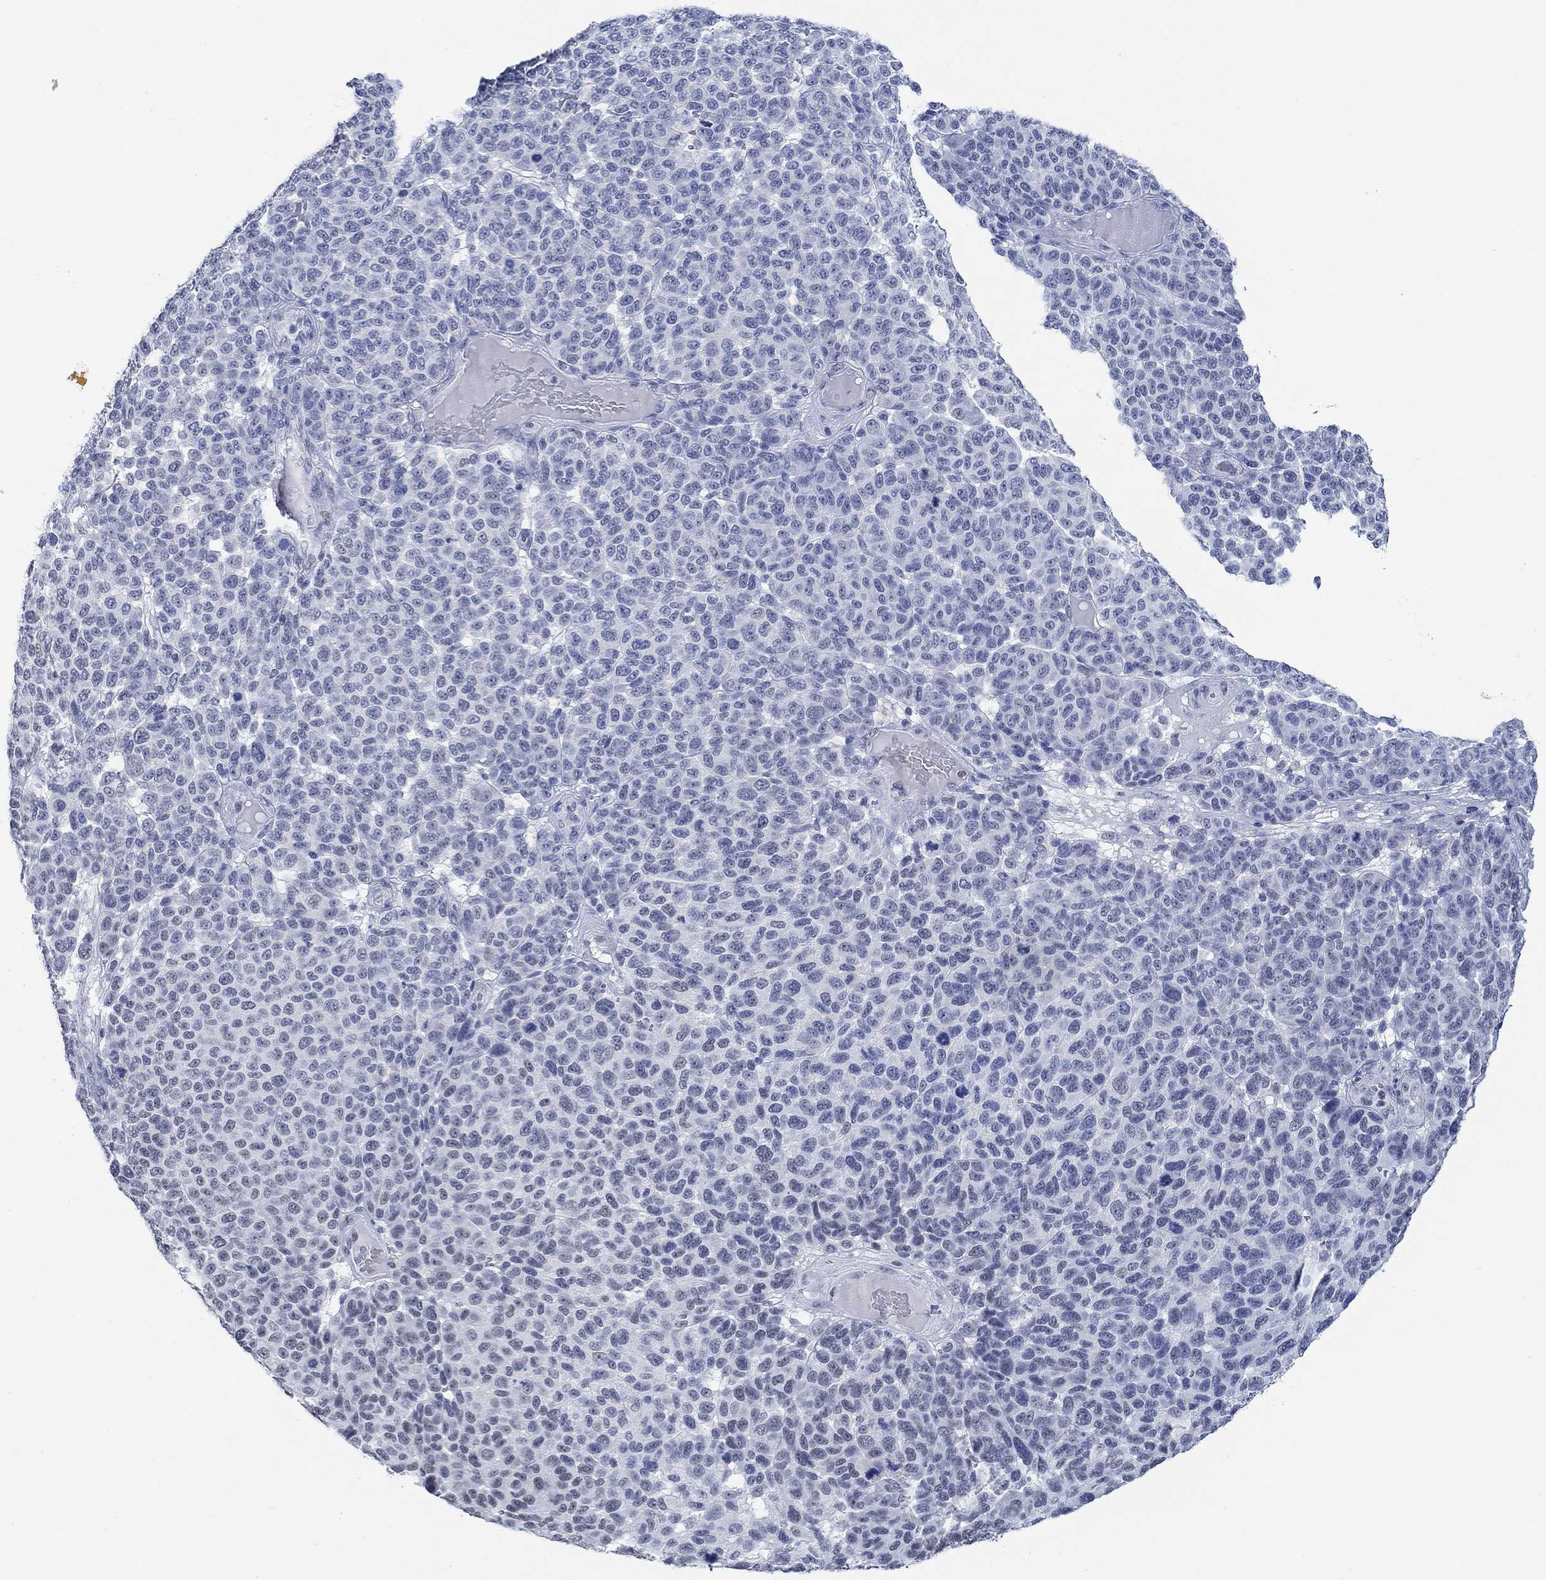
{"staining": {"intensity": "negative", "quantity": "none", "location": "none"}, "tissue": "melanoma", "cell_type": "Tumor cells", "image_type": "cancer", "snomed": [{"axis": "morphology", "description": "Malignant melanoma, NOS"}, {"axis": "topography", "description": "Skin"}], "caption": "Human melanoma stained for a protein using IHC displays no positivity in tumor cells.", "gene": "PPP1R17", "patient": {"sex": "male", "age": 59}}